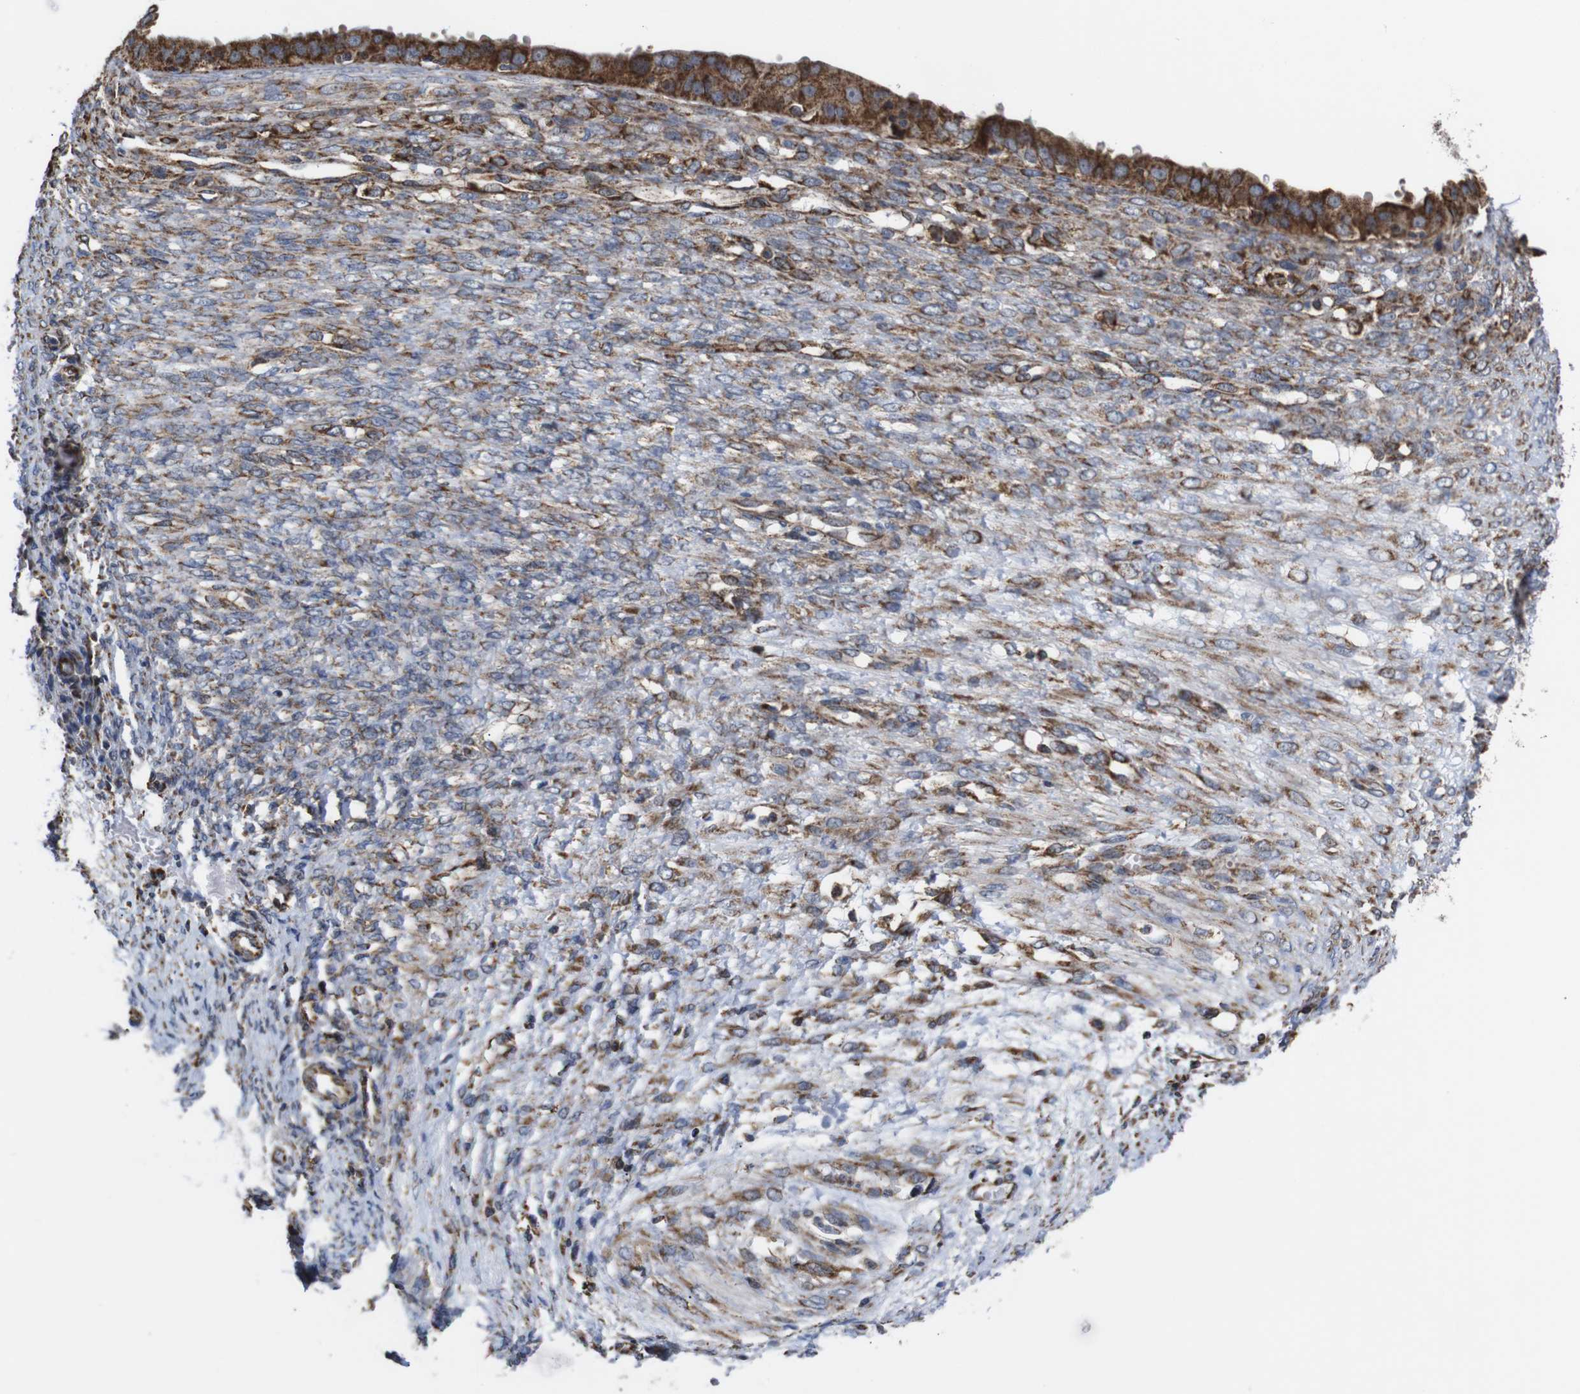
{"staining": {"intensity": "strong", "quantity": ">75%", "location": "cytoplasmic/membranous"}, "tissue": "ovarian cancer", "cell_type": "Tumor cells", "image_type": "cancer", "snomed": [{"axis": "morphology", "description": "Cystadenocarcinoma, serous, NOS"}, {"axis": "topography", "description": "Ovary"}], "caption": "A brown stain highlights strong cytoplasmic/membranous positivity of a protein in human serous cystadenocarcinoma (ovarian) tumor cells.", "gene": "C17orf80", "patient": {"sex": "female", "age": 58}}